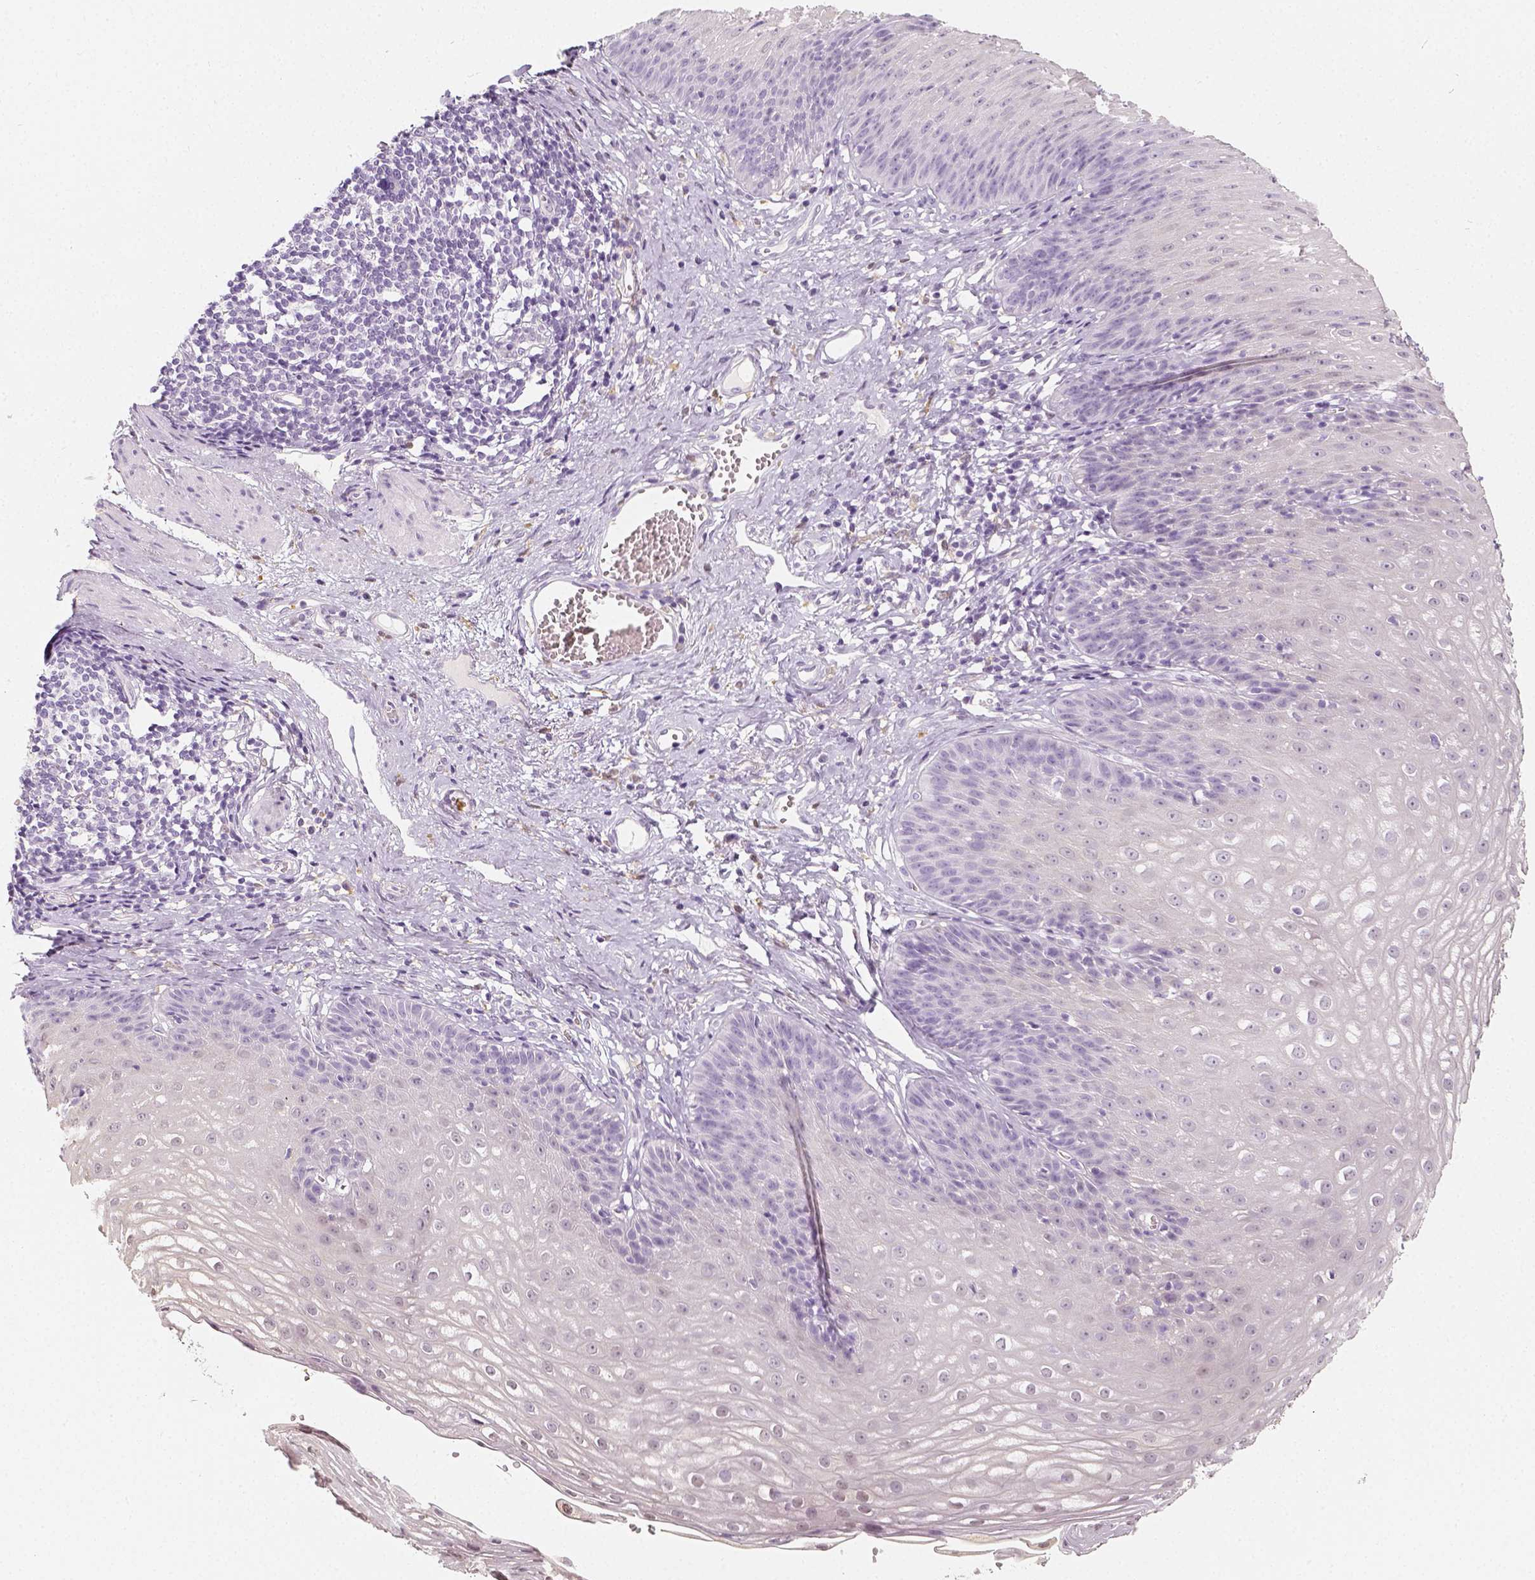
{"staining": {"intensity": "negative", "quantity": "none", "location": "none"}, "tissue": "esophagus", "cell_type": "Squamous epithelial cells", "image_type": "normal", "snomed": [{"axis": "morphology", "description": "Normal tissue, NOS"}, {"axis": "topography", "description": "Esophagus"}], "caption": "This is an immunohistochemistry (IHC) photomicrograph of unremarkable human esophagus. There is no expression in squamous epithelial cells.", "gene": "NECAB2", "patient": {"sex": "male", "age": 72}}